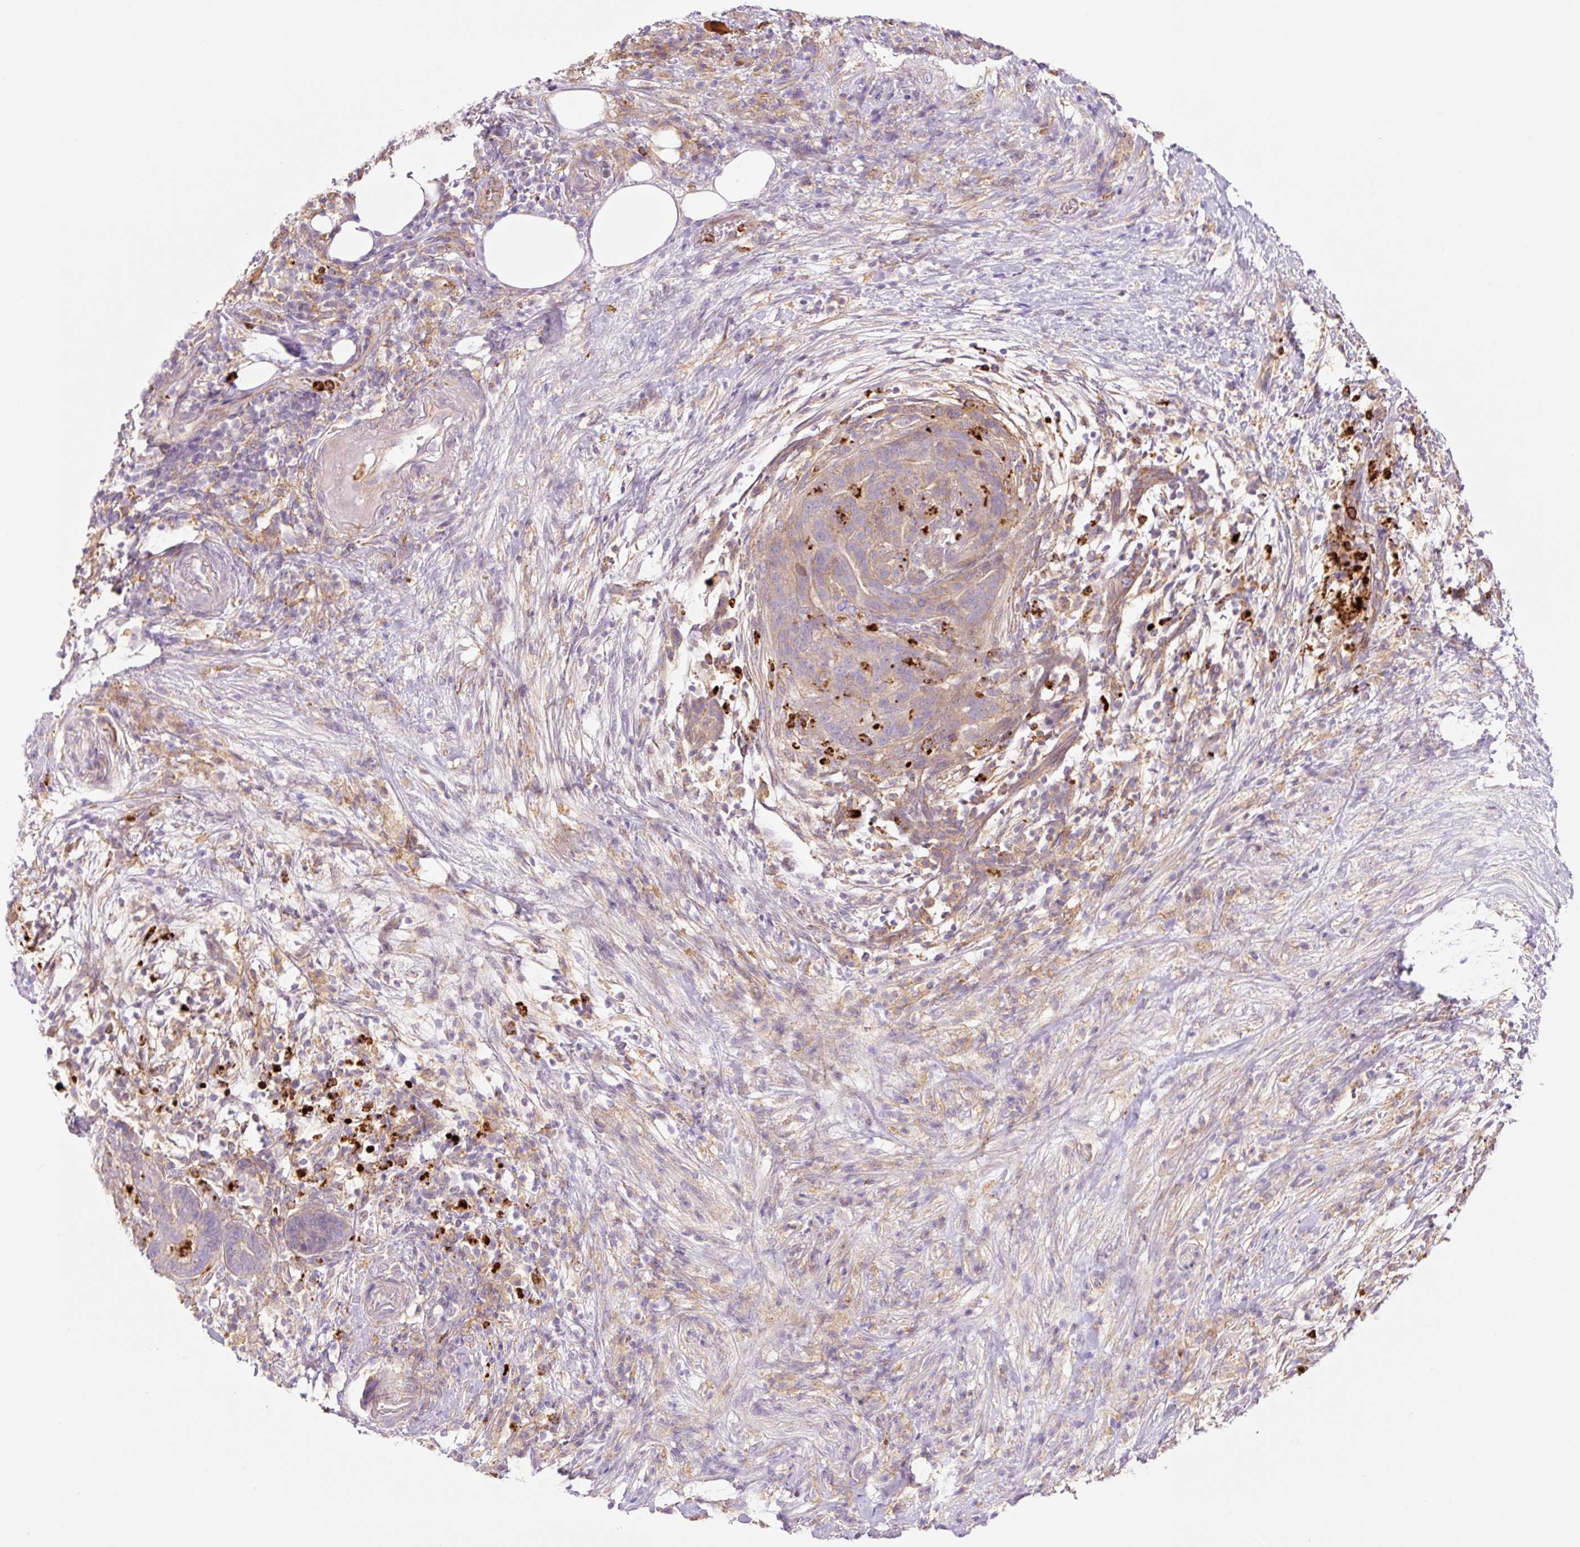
{"staining": {"intensity": "moderate", "quantity": ">75%", "location": "cytoplasmic/membranous"}, "tissue": "pancreatic cancer", "cell_type": "Tumor cells", "image_type": "cancer", "snomed": [{"axis": "morphology", "description": "Adenocarcinoma, NOS"}, {"axis": "topography", "description": "Pancreas"}], "caption": "Immunohistochemistry photomicrograph of neoplastic tissue: adenocarcinoma (pancreatic) stained using immunohistochemistry demonstrates medium levels of moderate protein expression localized specifically in the cytoplasmic/membranous of tumor cells, appearing as a cytoplasmic/membranous brown color.", "gene": "SH2D6", "patient": {"sex": "male", "age": 44}}